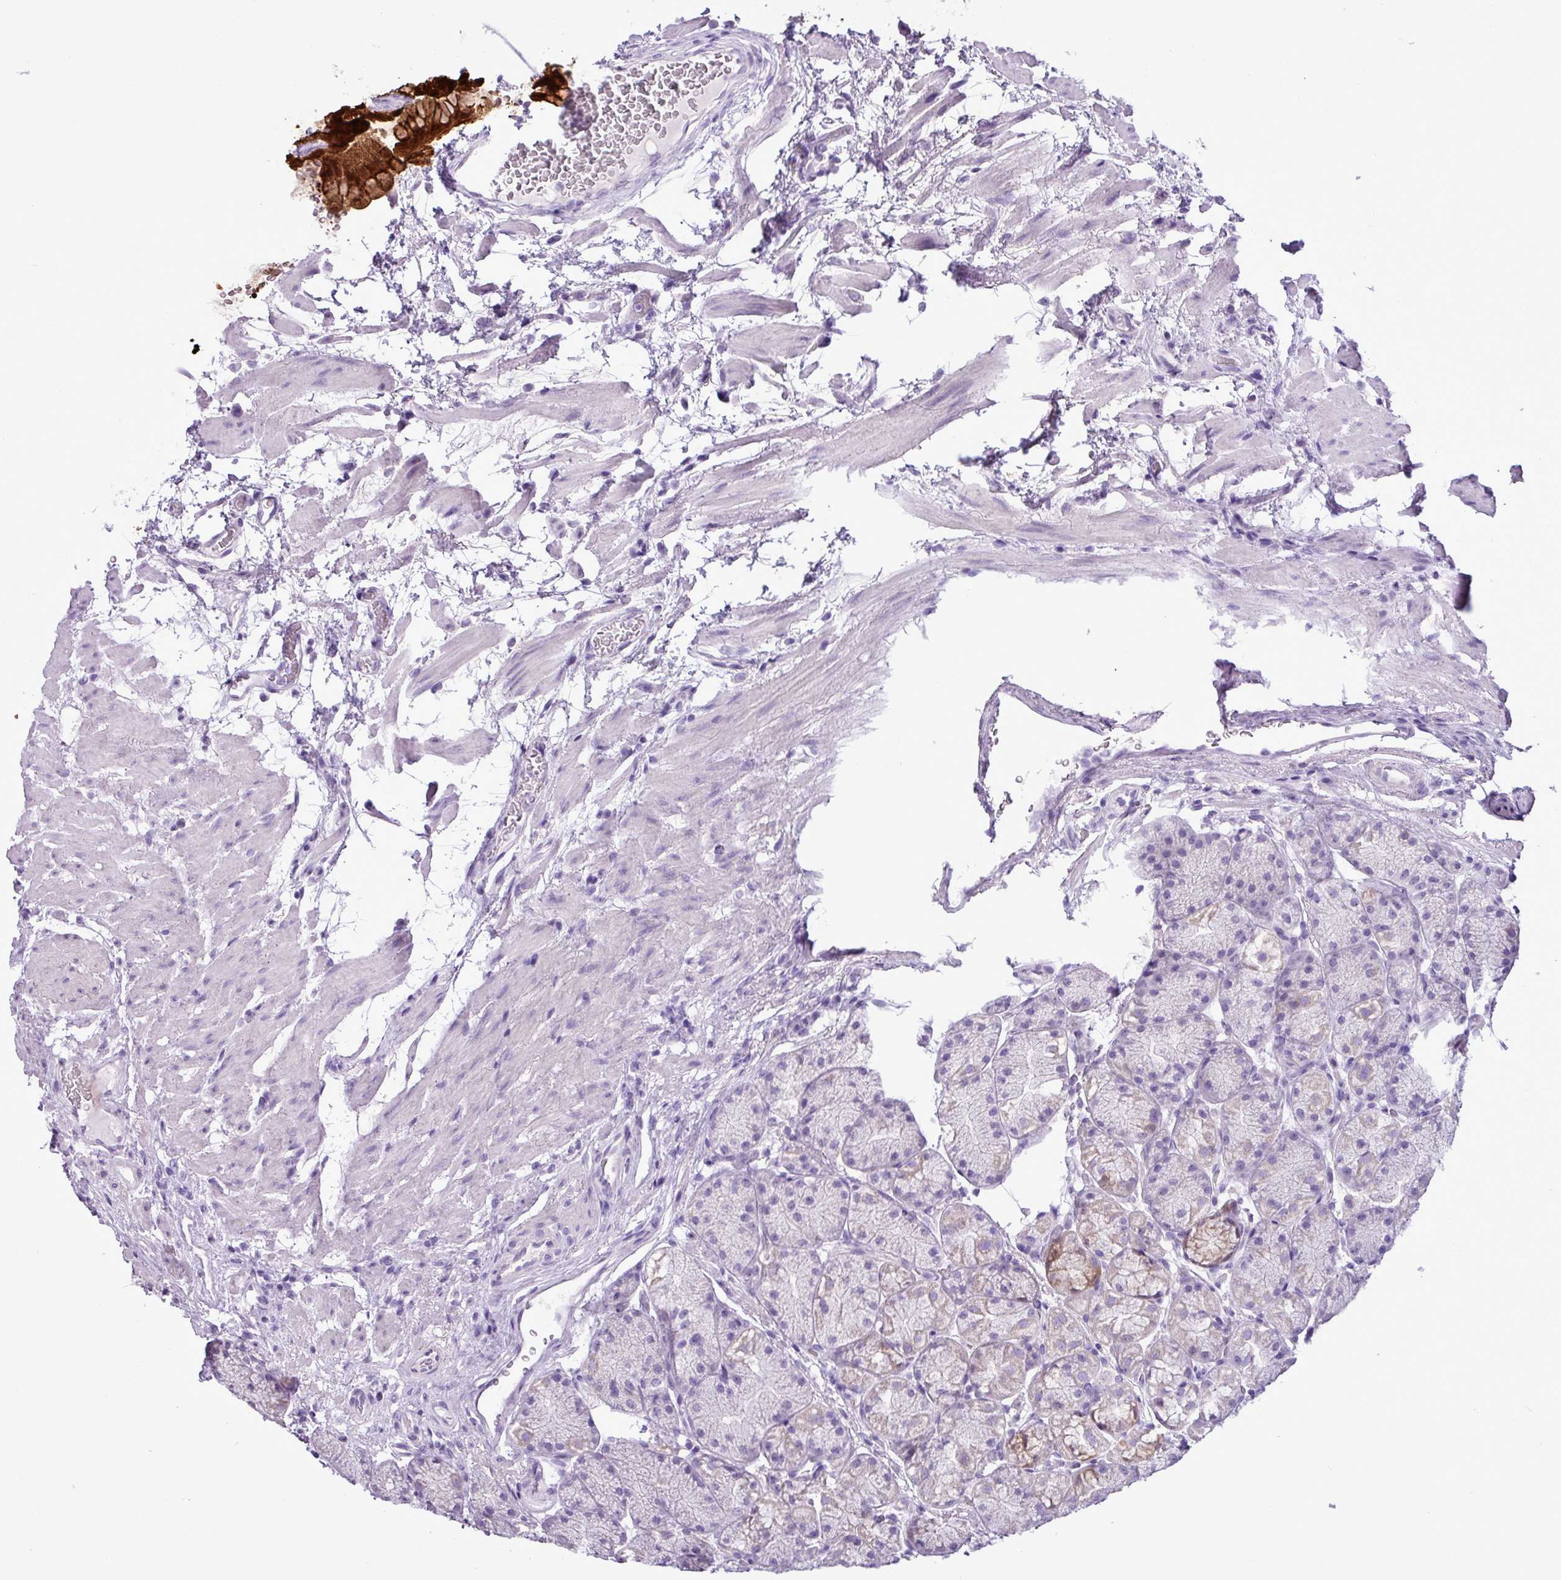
{"staining": {"intensity": "strong", "quantity": "<25%", "location": "cytoplasmic/membranous,nuclear"}, "tissue": "stomach", "cell_type": "Glandular cells", "image_type": "normal", "snomed": [{"axis": "morphology", "description": "Normal tissue, NOS"}, {"axis": "topography", "description": "Stomach"}], "caption": "Immunohistochemistry photomicrograph of normal stomach: human stomach stained using immunohistochemistry reveals medium levels of strong protein expression localized specifically in the cytoplasmic/membranous,nuclear of glandular cells, appearing as a cytoplasmic/membranous,nuclear brown color.", "gene": "ALDH3A1", "patient": {"sex": "male", "age": 63}}